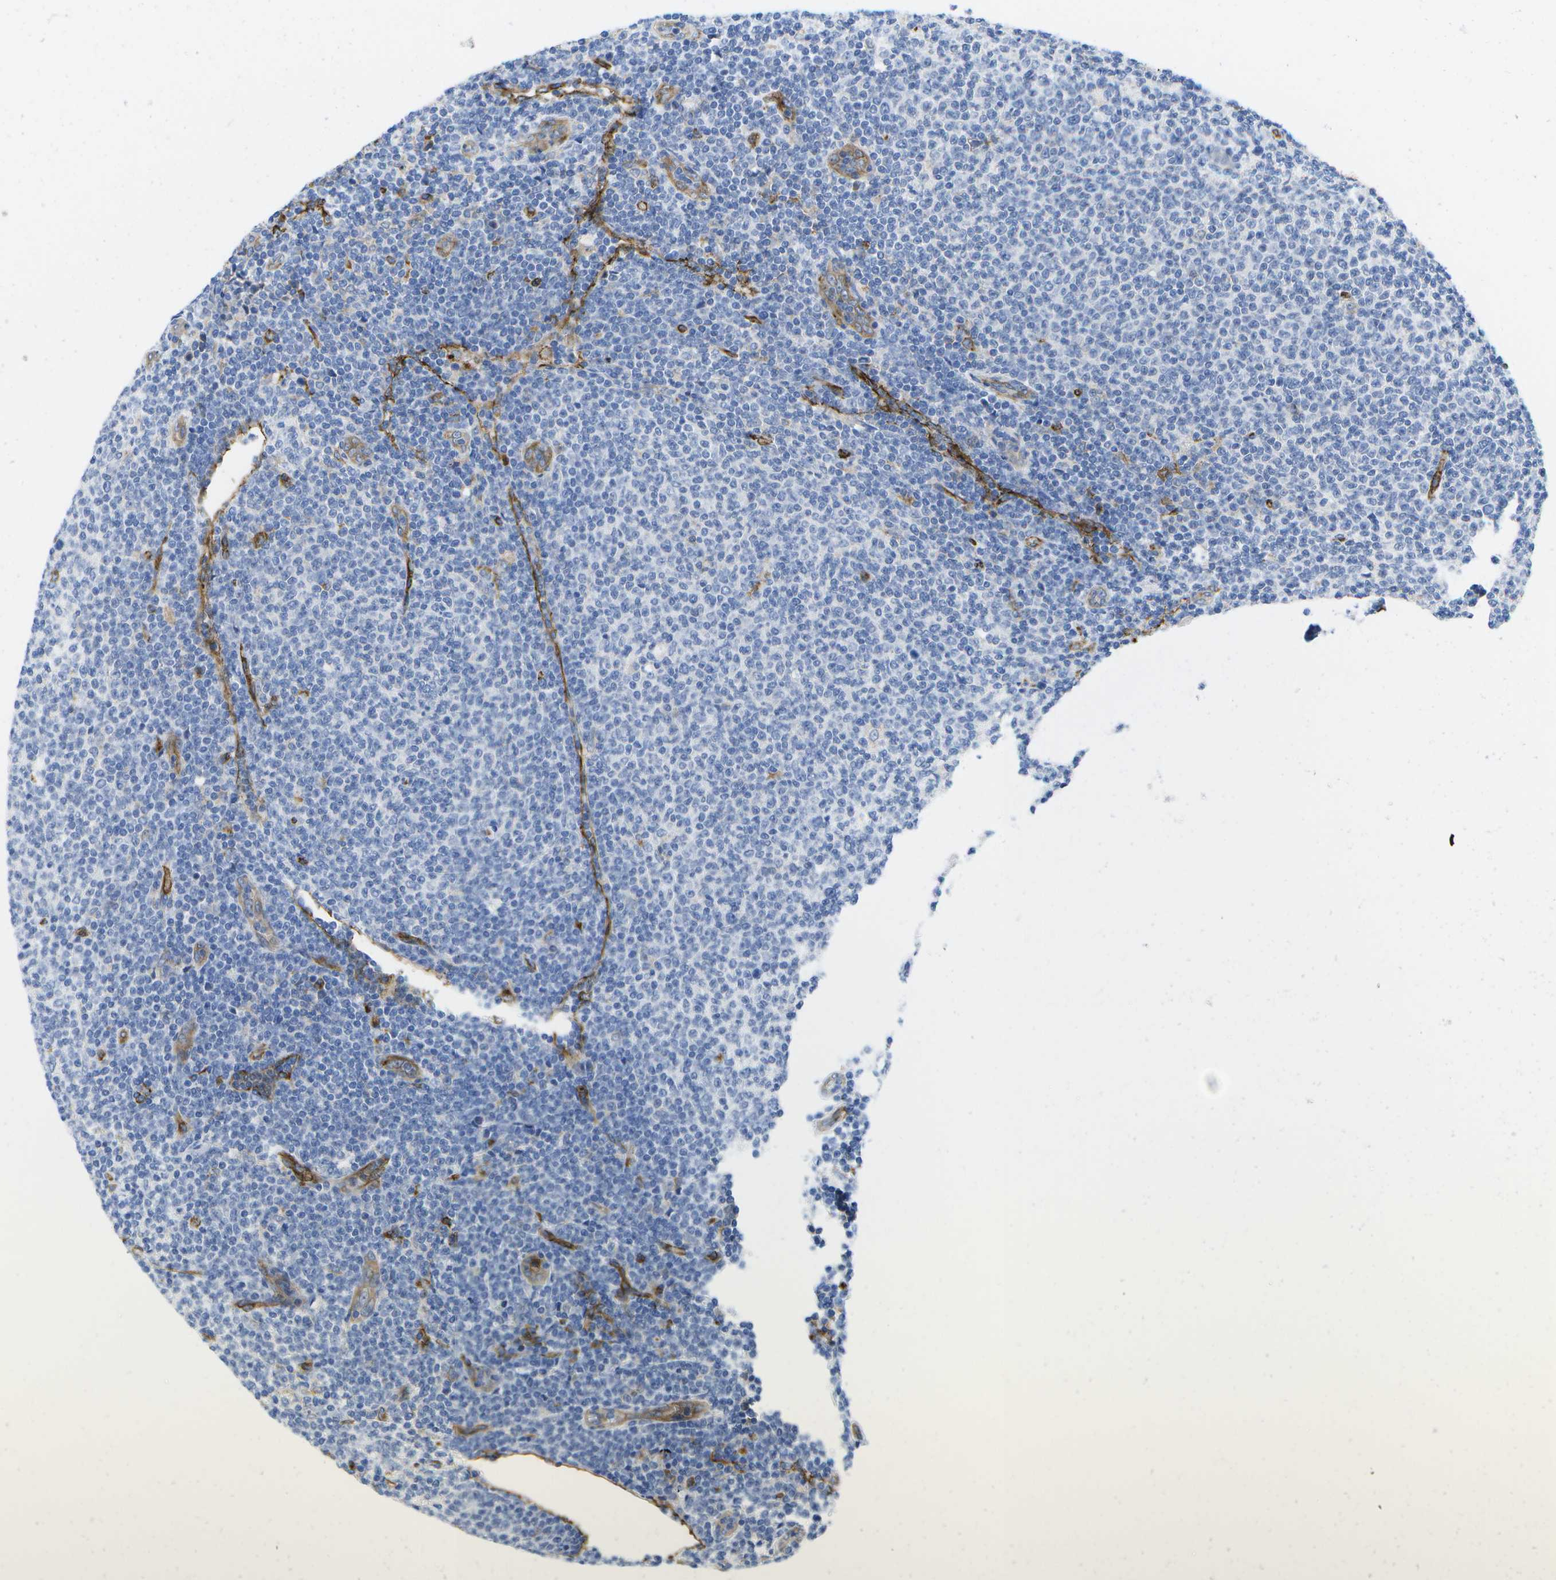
{"staining": {"intensity": "negative", "quantity": "none", "location": "none"}, "tissue": "lymphoma", "cell_type": "Tumor cells", "image_type": "cancer", "snomed": [{"axis": "morphology", "description": "Malignant lymphoma, non-Hodgkin's type, Low grade"}, {"axis": "topography", "description": "Lymph node"}], "caption": "Lymphoma was stained to show a protein in brown. There is no significant expression in tumor cells. (Brightfield microscopy of DAB (3,3'-diaminobenzidine) immunohistochemistry at high magnification).", "gene": "DYSF", "patient": {"sex": "male", "age": 66}}